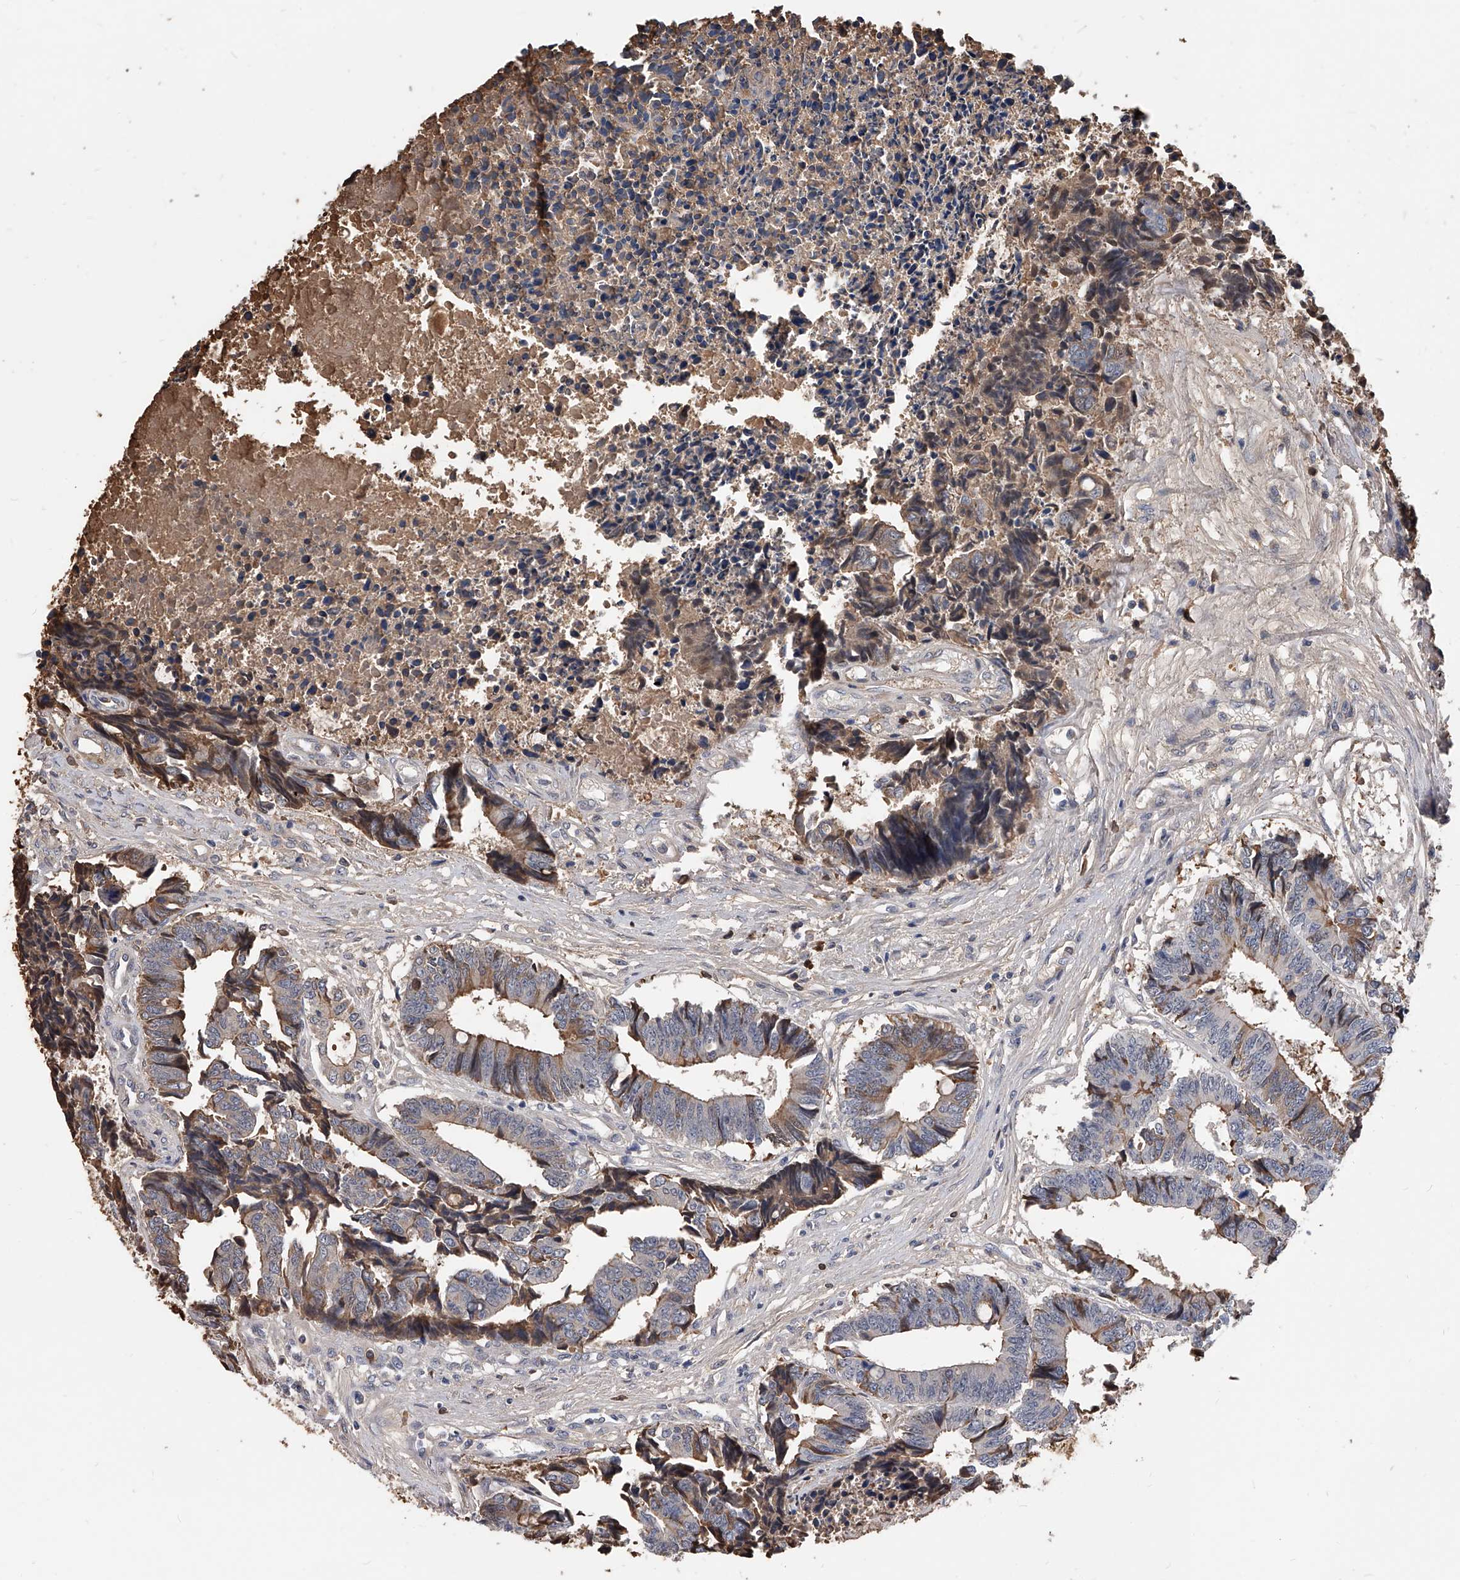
{"staining": {"intensity": "weak", "quantity": "25%-75%", "location": "cytoplasmic/membranous"}, "tissue": "colorectal cancer", "cell_type": "Tumor cells", "image_type": "cancer", "snomed": [{"axis": "morphology", "description": "Adenocarcinoma, NOS"}, {"axis": "topography", "description": "Rectum"}], "caption": "The photomicrograph demonstrates immunohistochemical staining of colorectal cancer. There is weak cytoplasmic/membranous positivity is seen in approximately 25%-75% of tumor cells.", "gene": "ZNF25", "patient": {"sex": "male", "age": 84}}